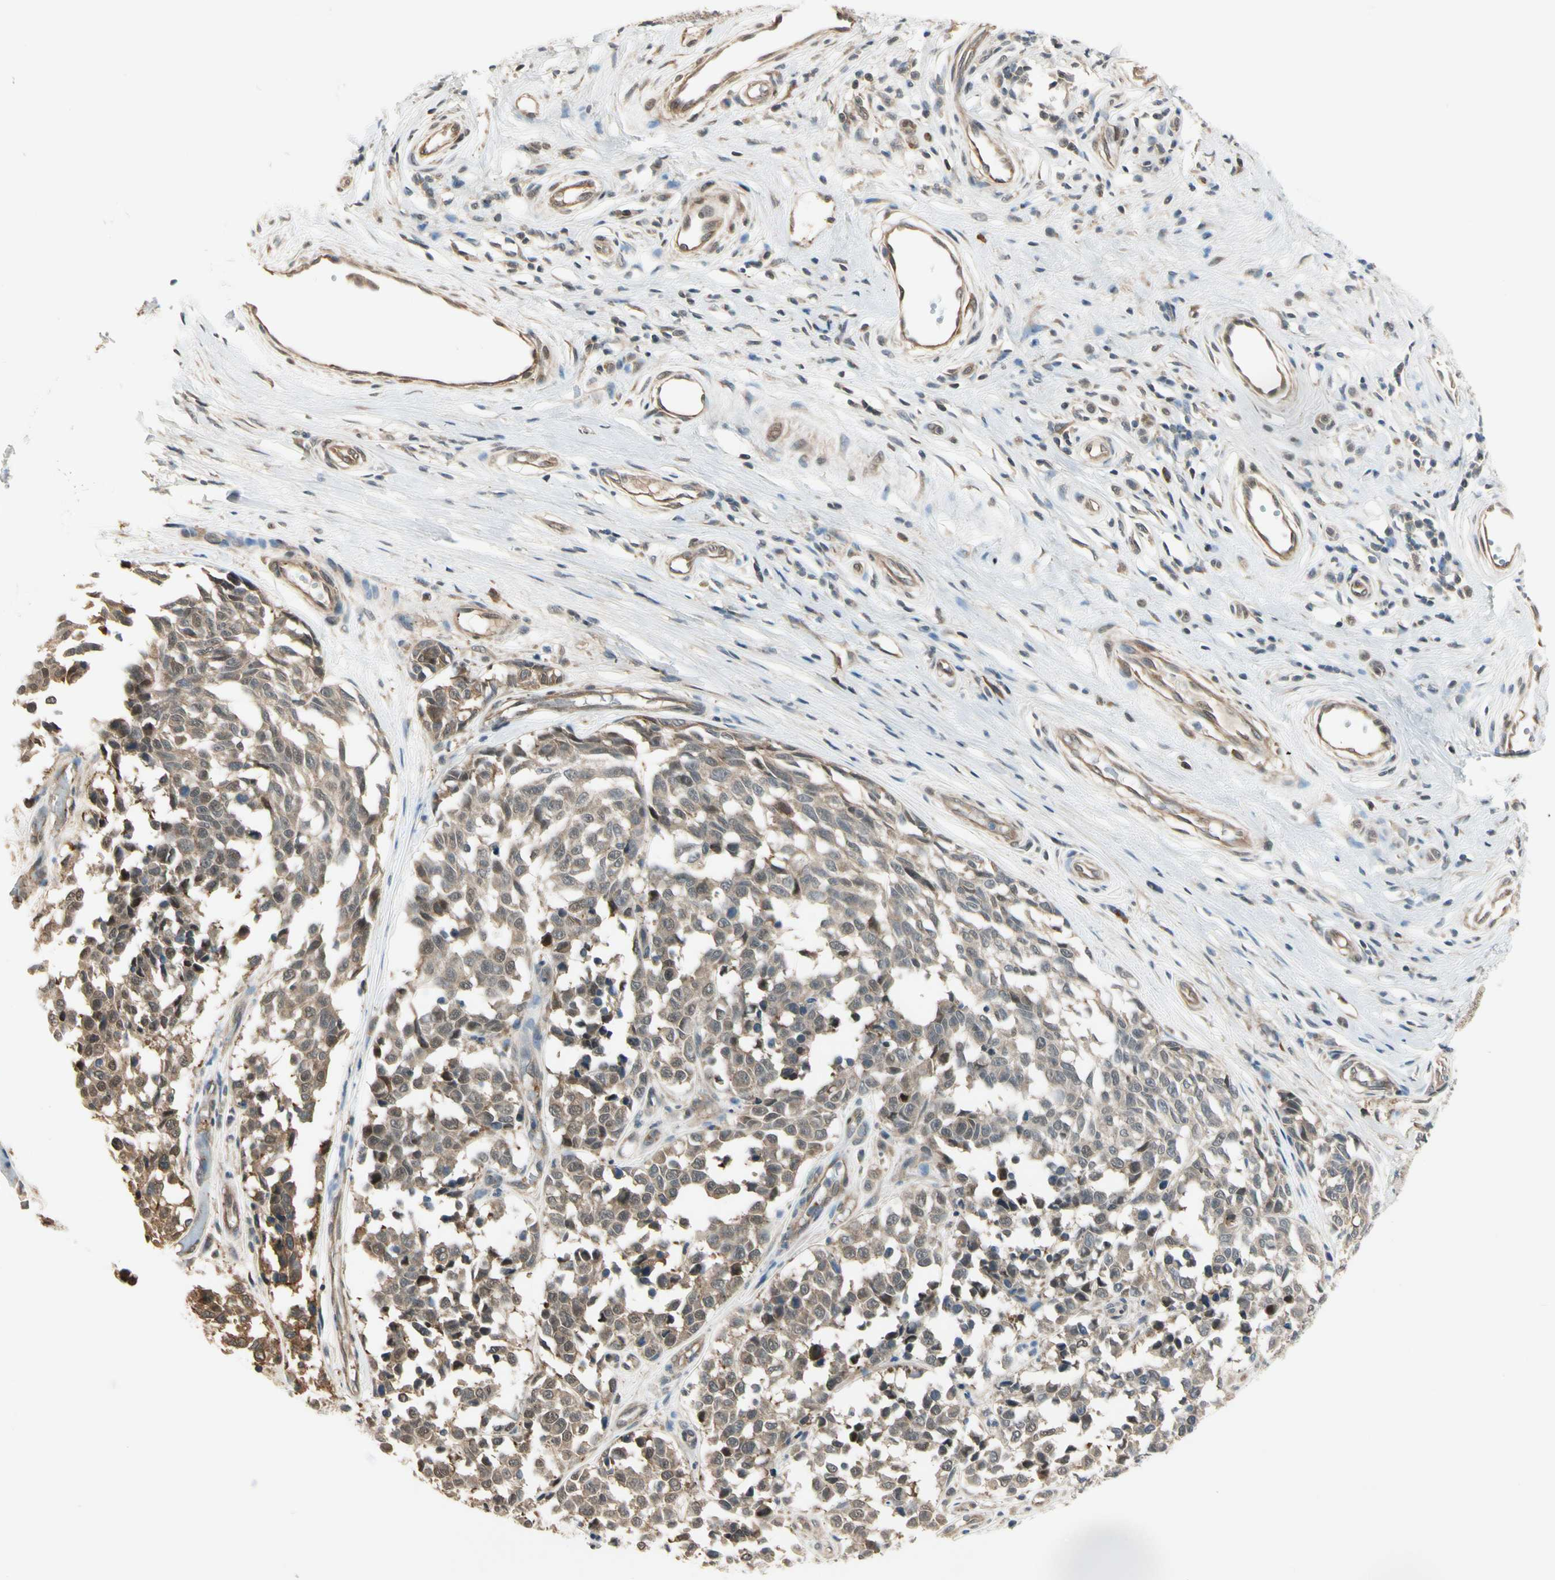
{"staining": {"intensity": "moderate", "quantity": ">75%", "location": "cytoplasmic/membranous,nuclear"}, "tissue": "melanoma", "cell_type": "Tumor cells", "image_type": "cancer", "snomed": [{"axis": "morphology", "description": "Malignant melanoma, NOS"}, {"axis": "topography", "description": "Skin"}], "caption": "Moderate cytoplasmic/membranous and nuclear staining for a protein is appreciated in approximately >75% of tumor cells of melanoma using immunohistochemistry.", "gene": "RASGRF1", "patient": {"sex": "female", "age": 64}}